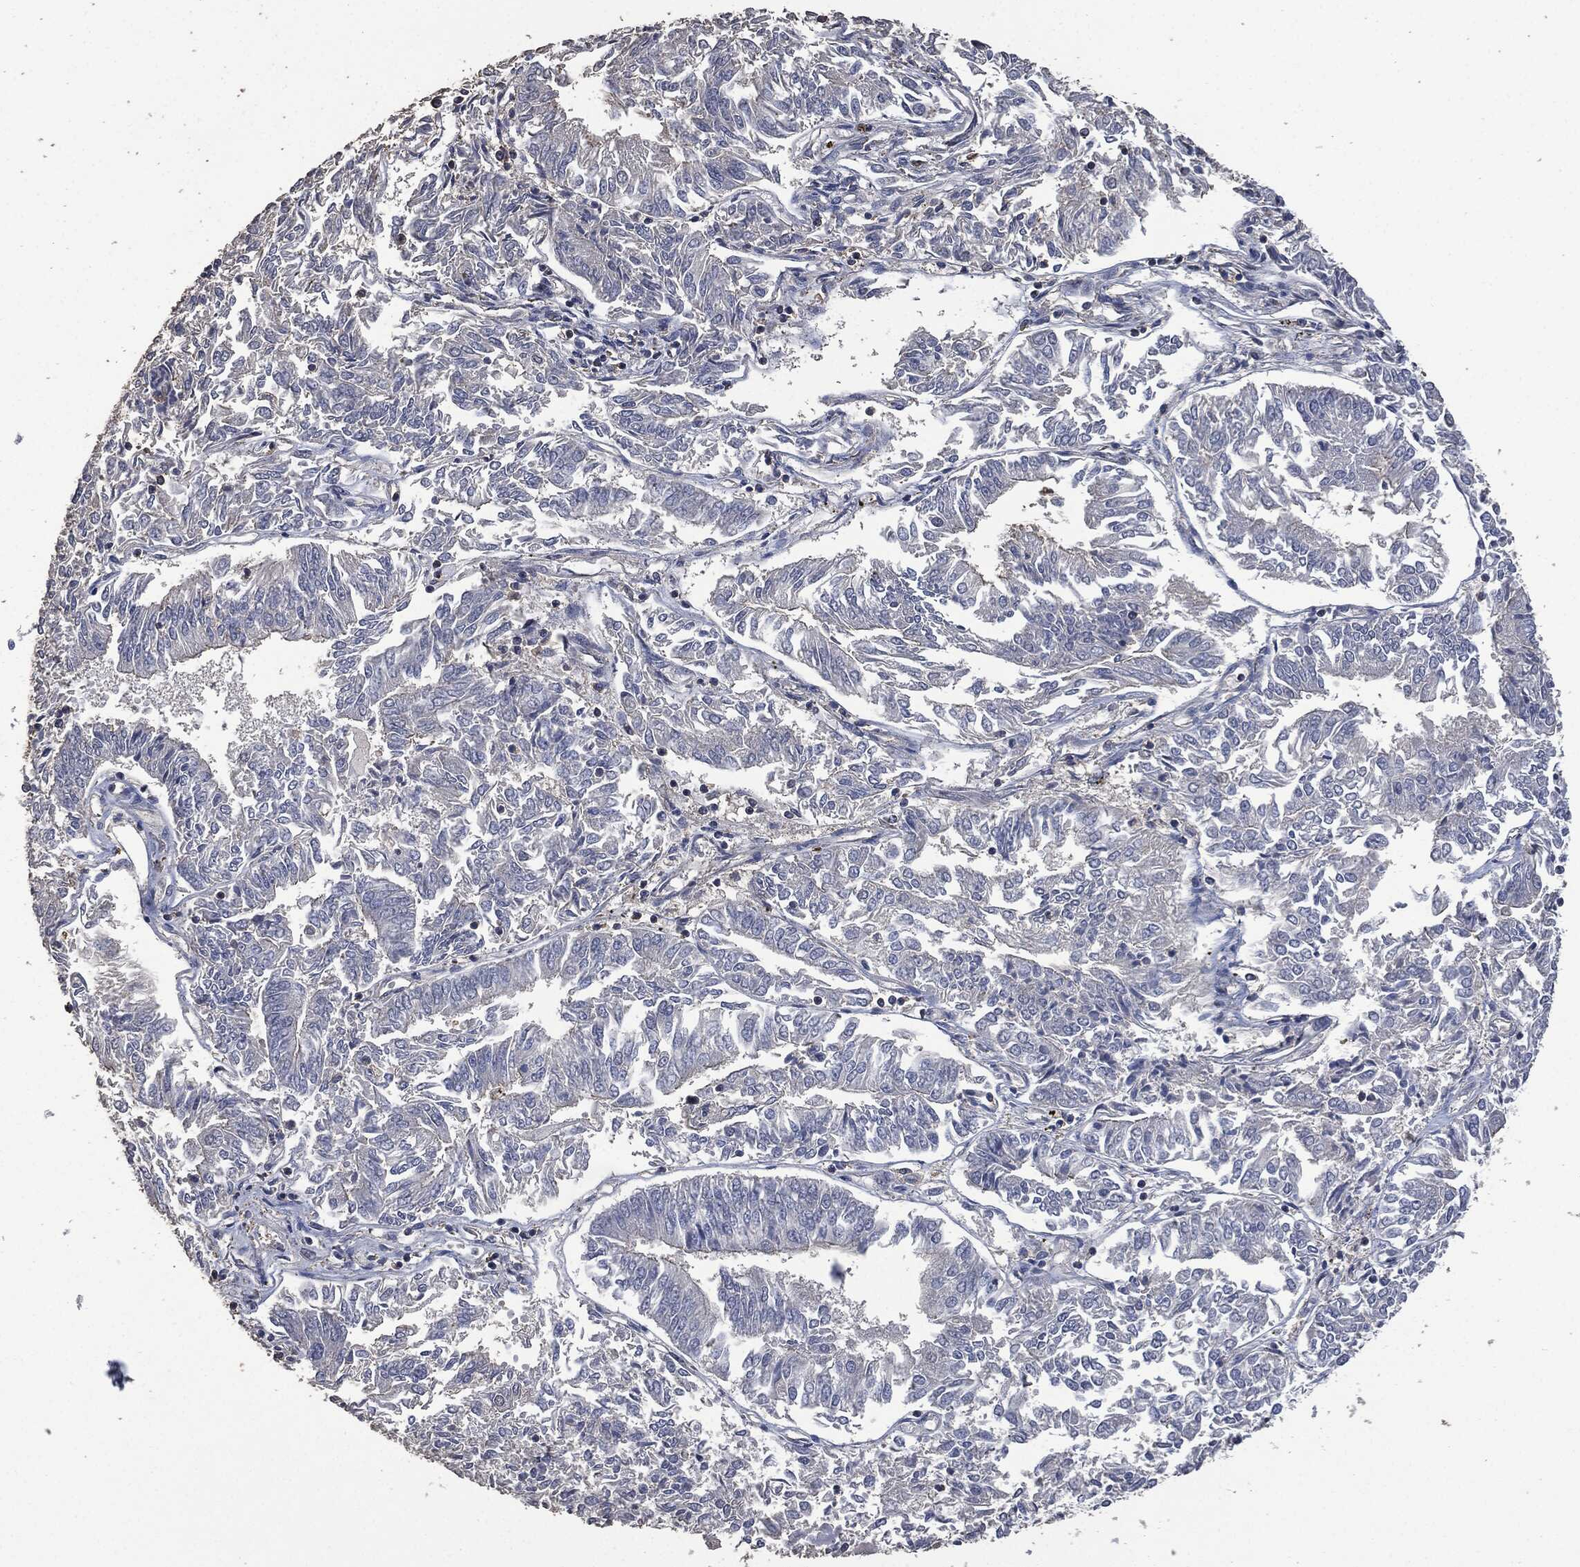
{"staining": {"intensity": "negative", "quantity": "none", "location": "none"}, "tissue": "endometrial cancer", "cell_type": "Tumor cells", "image_type": "cancer", "snomed": [{"axis": "morphology", "description": "Adenocarcinoma, NOS"}, {"axis": "topography", "description": "Endometrium"}], "caption": "DAB (3,3'-diaminobenzidine) immunohistochemical staining of human endometrial adenocarcinoma reveals no significant expression in tumor cells. (Stains: DAB (3,3'-diaminobenzidine) immunohistochemistry with hematoxylin counter stain, Microscopy: brightfield microscopy at high magnification).", "gene": "MSLN", "patient": {"sex": "female", "age": 58}}